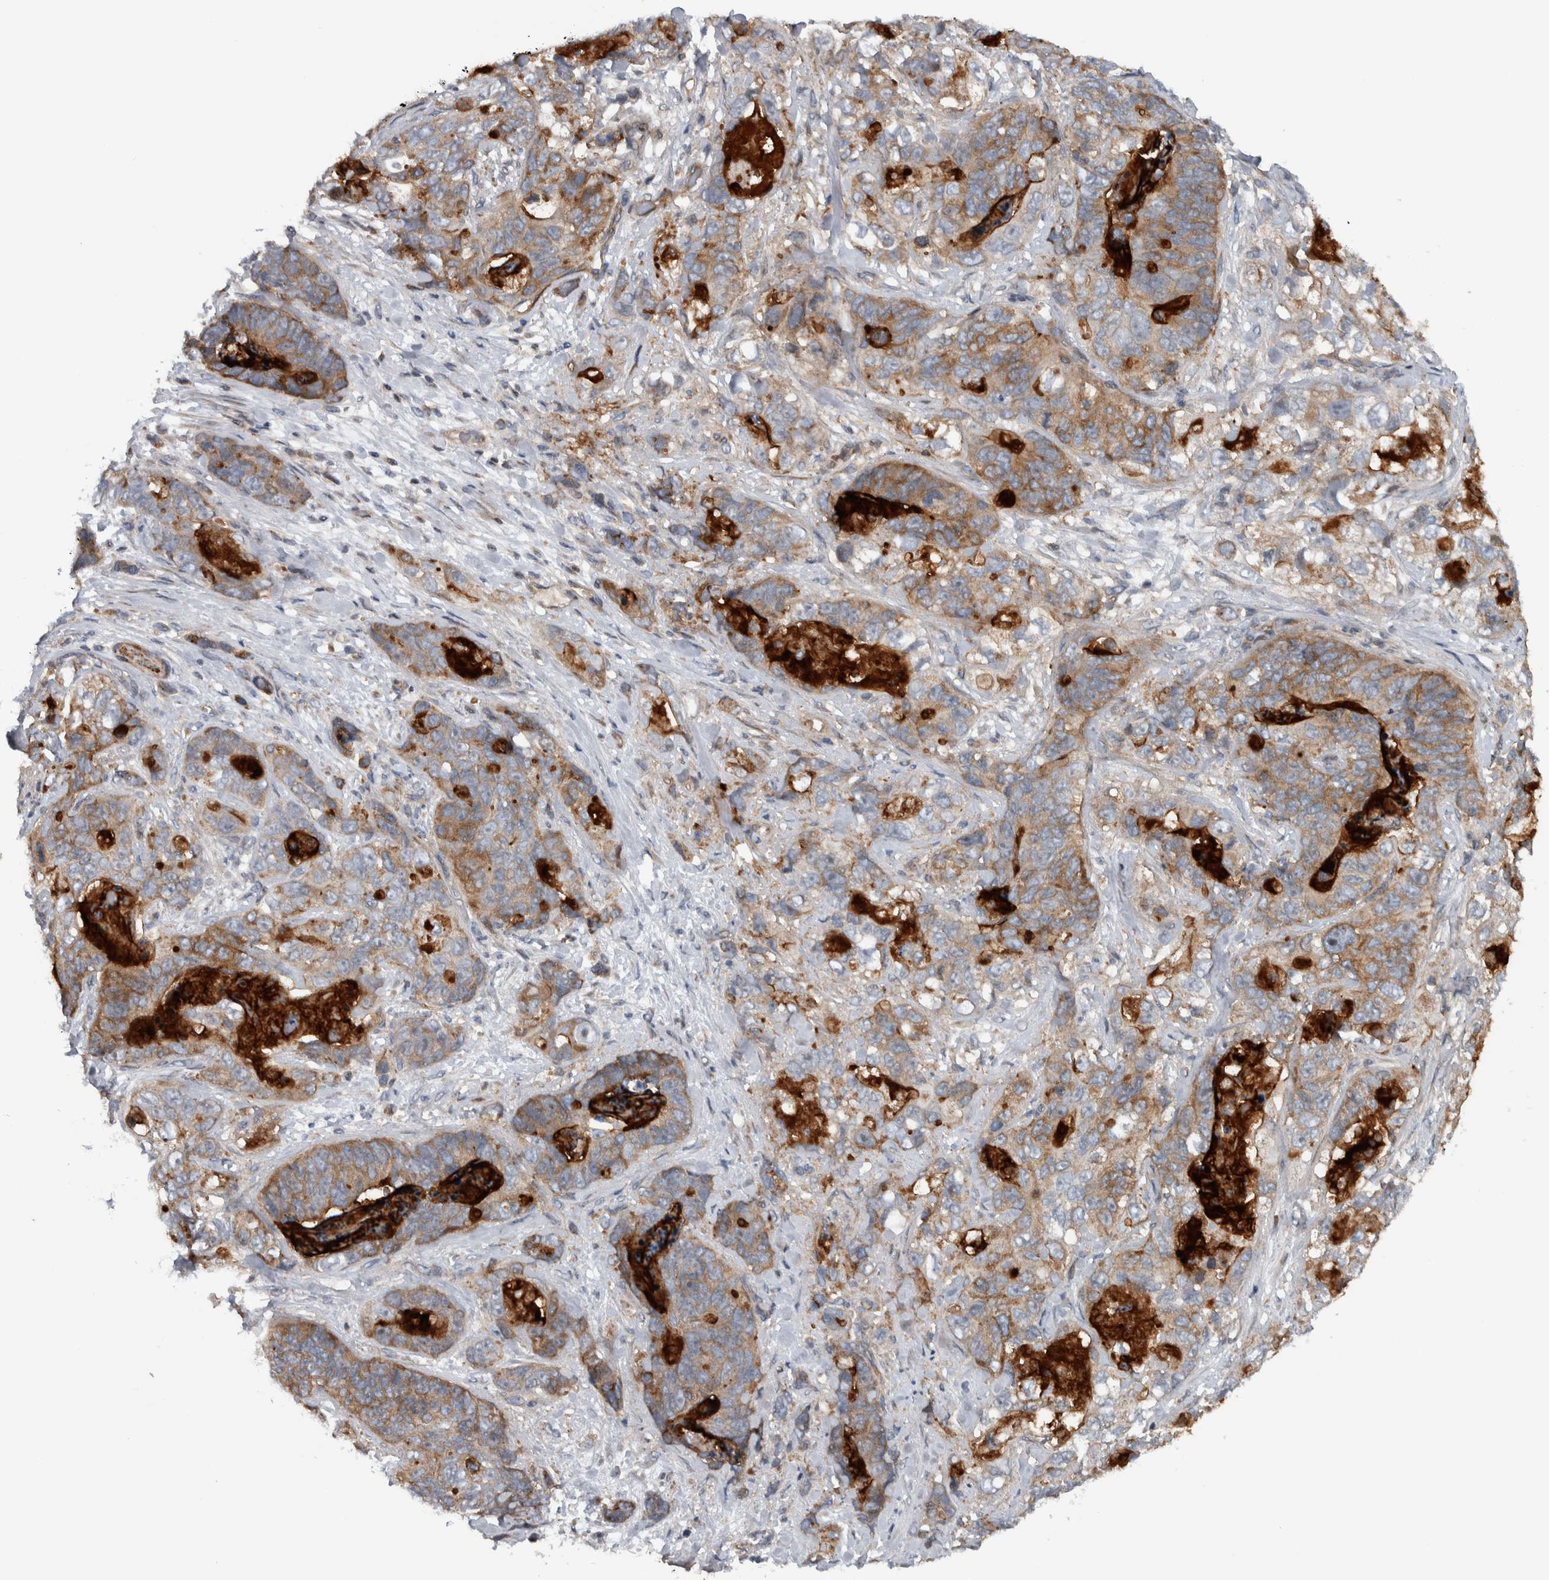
{"staining": {"intensity": "moderate", "quantity": ">75%", "location": "cytoplasmic/membranous"}, "tissue": "stomach cancer", "cell_type": "Tumor cells", "image_type": "cancer", "snomed": [{"axis": "morphology", "description": "Normal tissue, NOS"}, {"axis": "morphology", "description": "Adenocarcinoma, NOS"}, {"axis": "topography", "description": "Stomach"}], "caption": "The photomicrograph exhibits a brown stain indicating the presence of a protein in the cytoplasmic/membranous of tumor cells in adenocarcinoma (stomach).", "gene": "BAIAP2L1", "patient": {"sex": "female", "age": 89}}